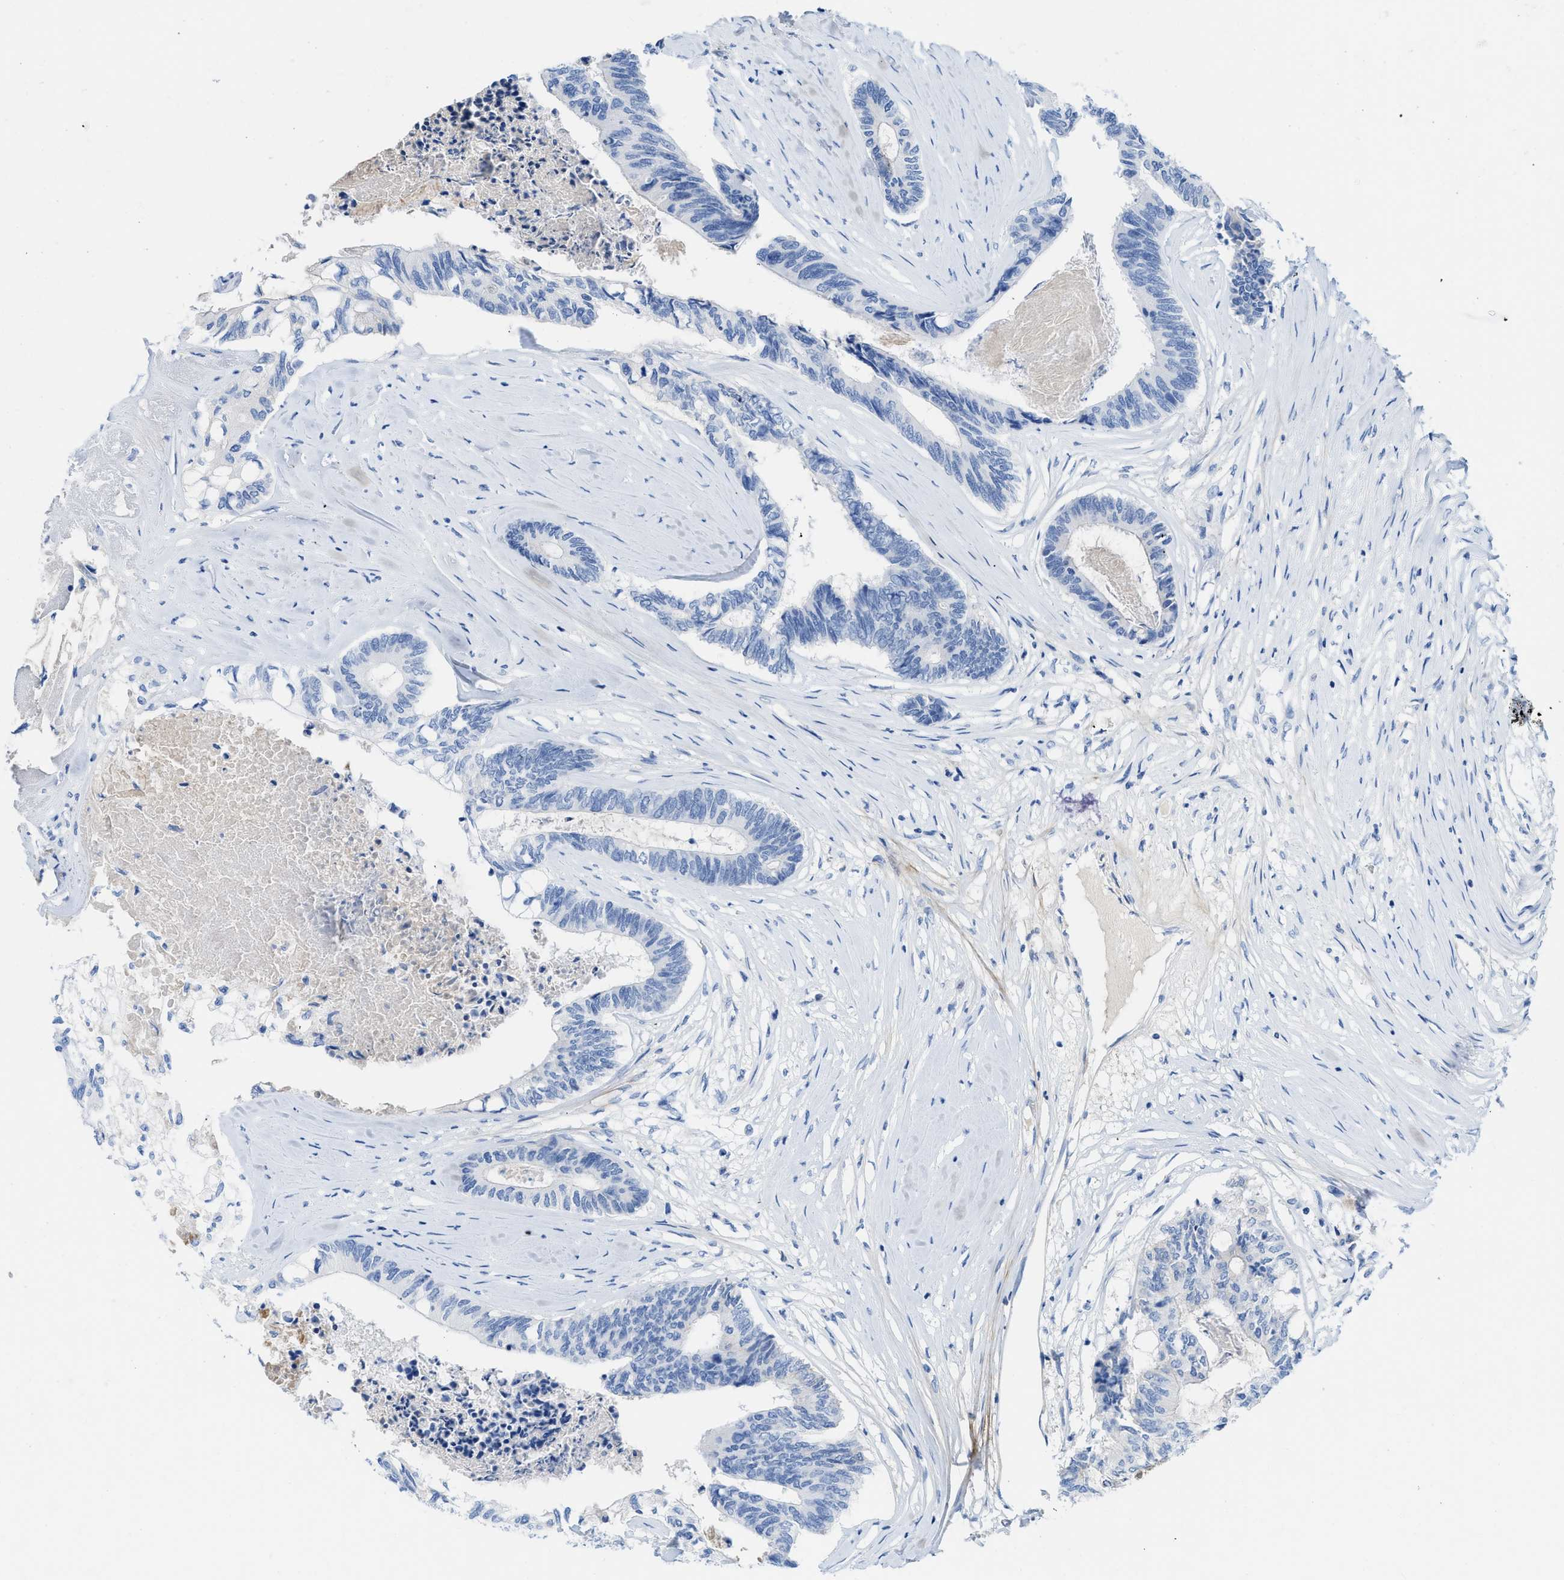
{"staining": {"intensity": "negative", "quantity": "none", "location": "none"}, "tissue": "colorectal cancer", "cell_type": "Tumor cells", "image_type": "cancer", "snomed": [{"axis": "morphology", "description": "Adenocarcinoma, NOS"}, {"axis": "topography", "description": "Rectum"}], "caption": "Protein analysis of adenocarcinoma (colorectal) reveals no significant staining in tumor cells.", "gene": "COL3A1", "patient": {"sex": "male", "age": 63}}